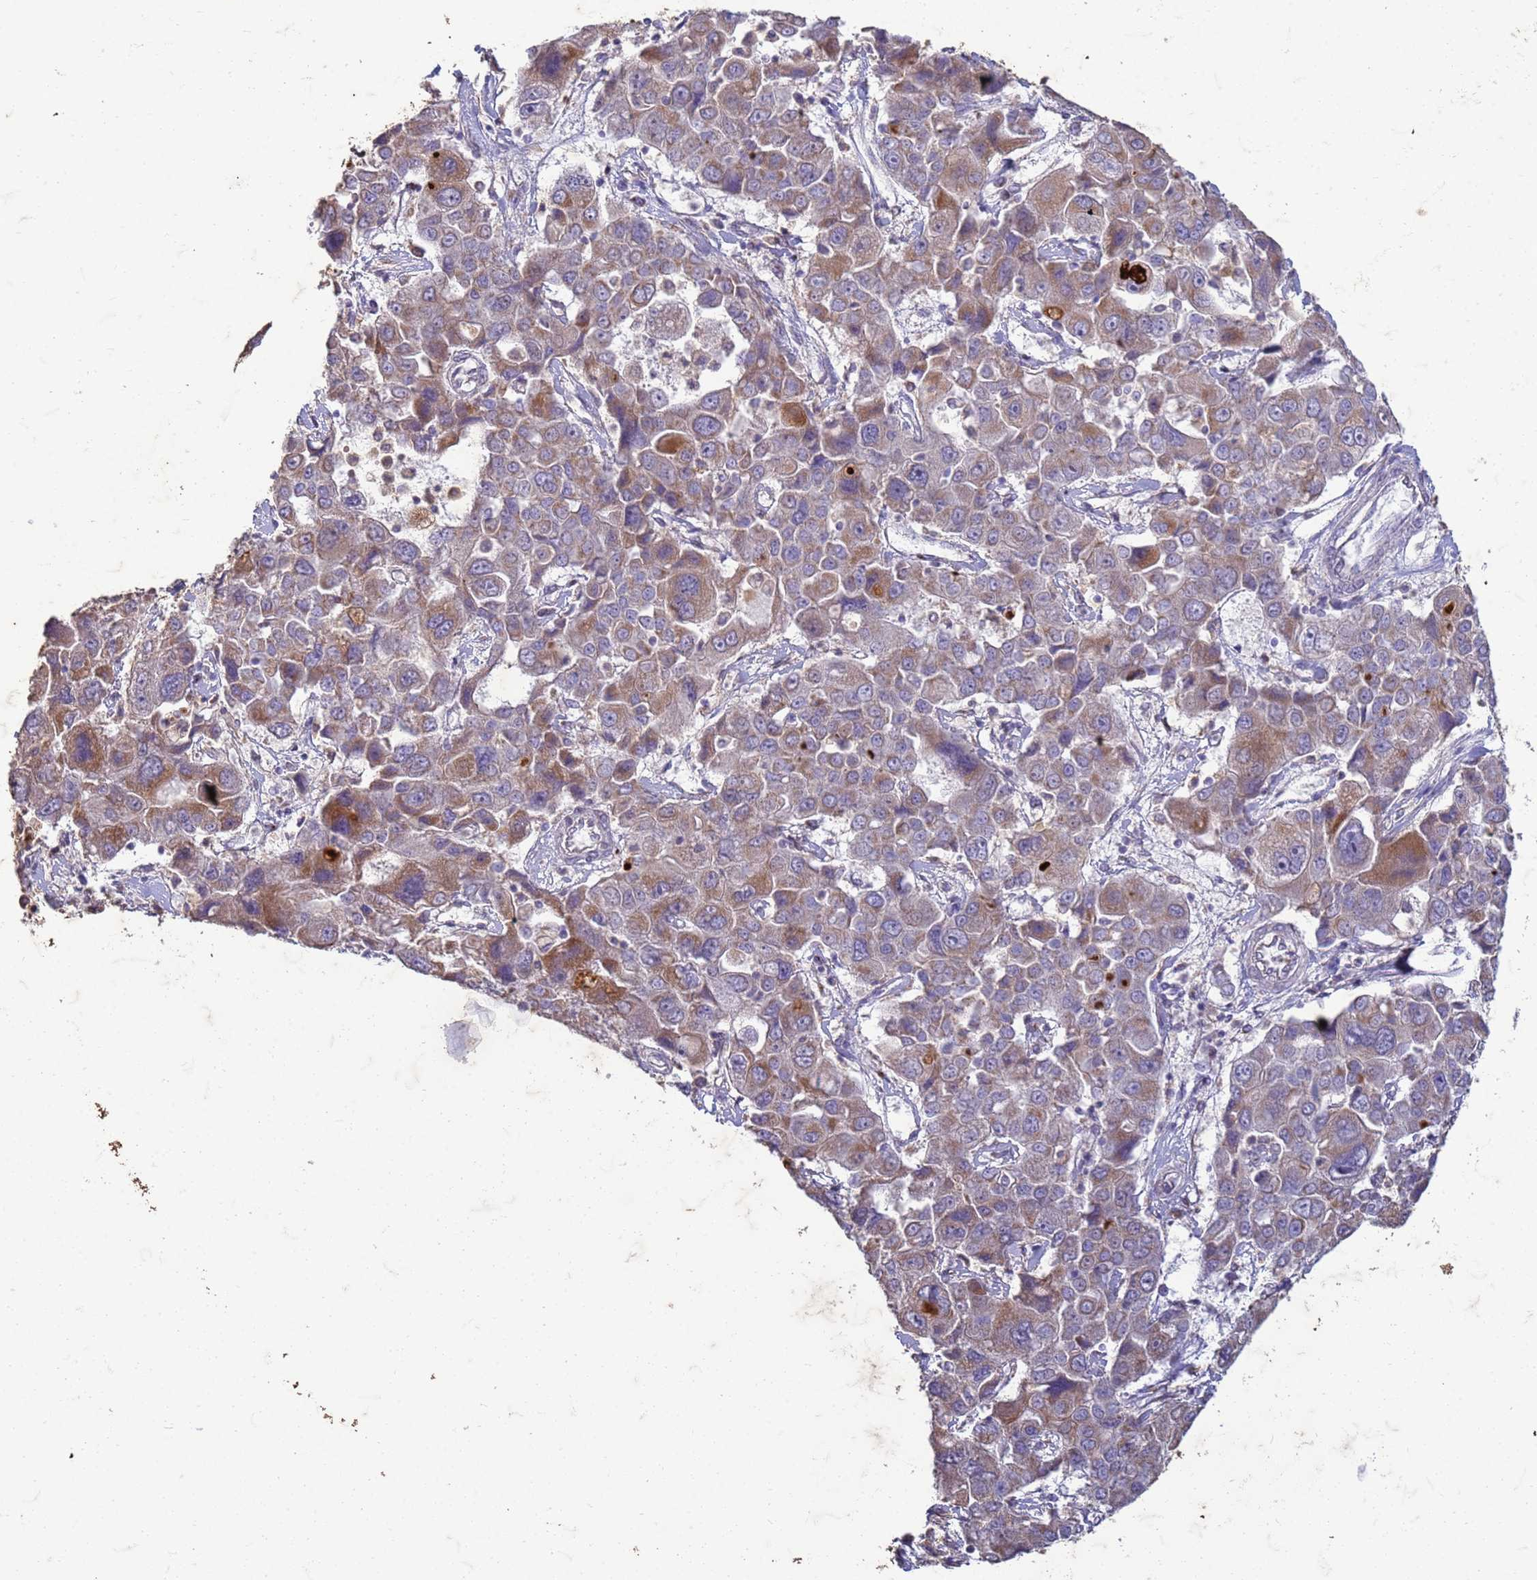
{"staining": {"intensity": "moderate", "quantity": "25%-75%", "location": "cytoplasmic/membranous"}, "tissue": "liver cancer", "cell_type": "Tumor cells", "image_type": "cancer", "snomed": [{"axis": "morphology", "description": "Cholangiocarcinoma"}, {"axis": "topography", "description": "Liver"}], "caption": "The immunohistochemical stain highlights moderate cytoplasmic/membranous positivity in tumor cells of liver cancer tissue.", "gene": "SLC25A15", "patient": {"sex": "male", "age": 67}}